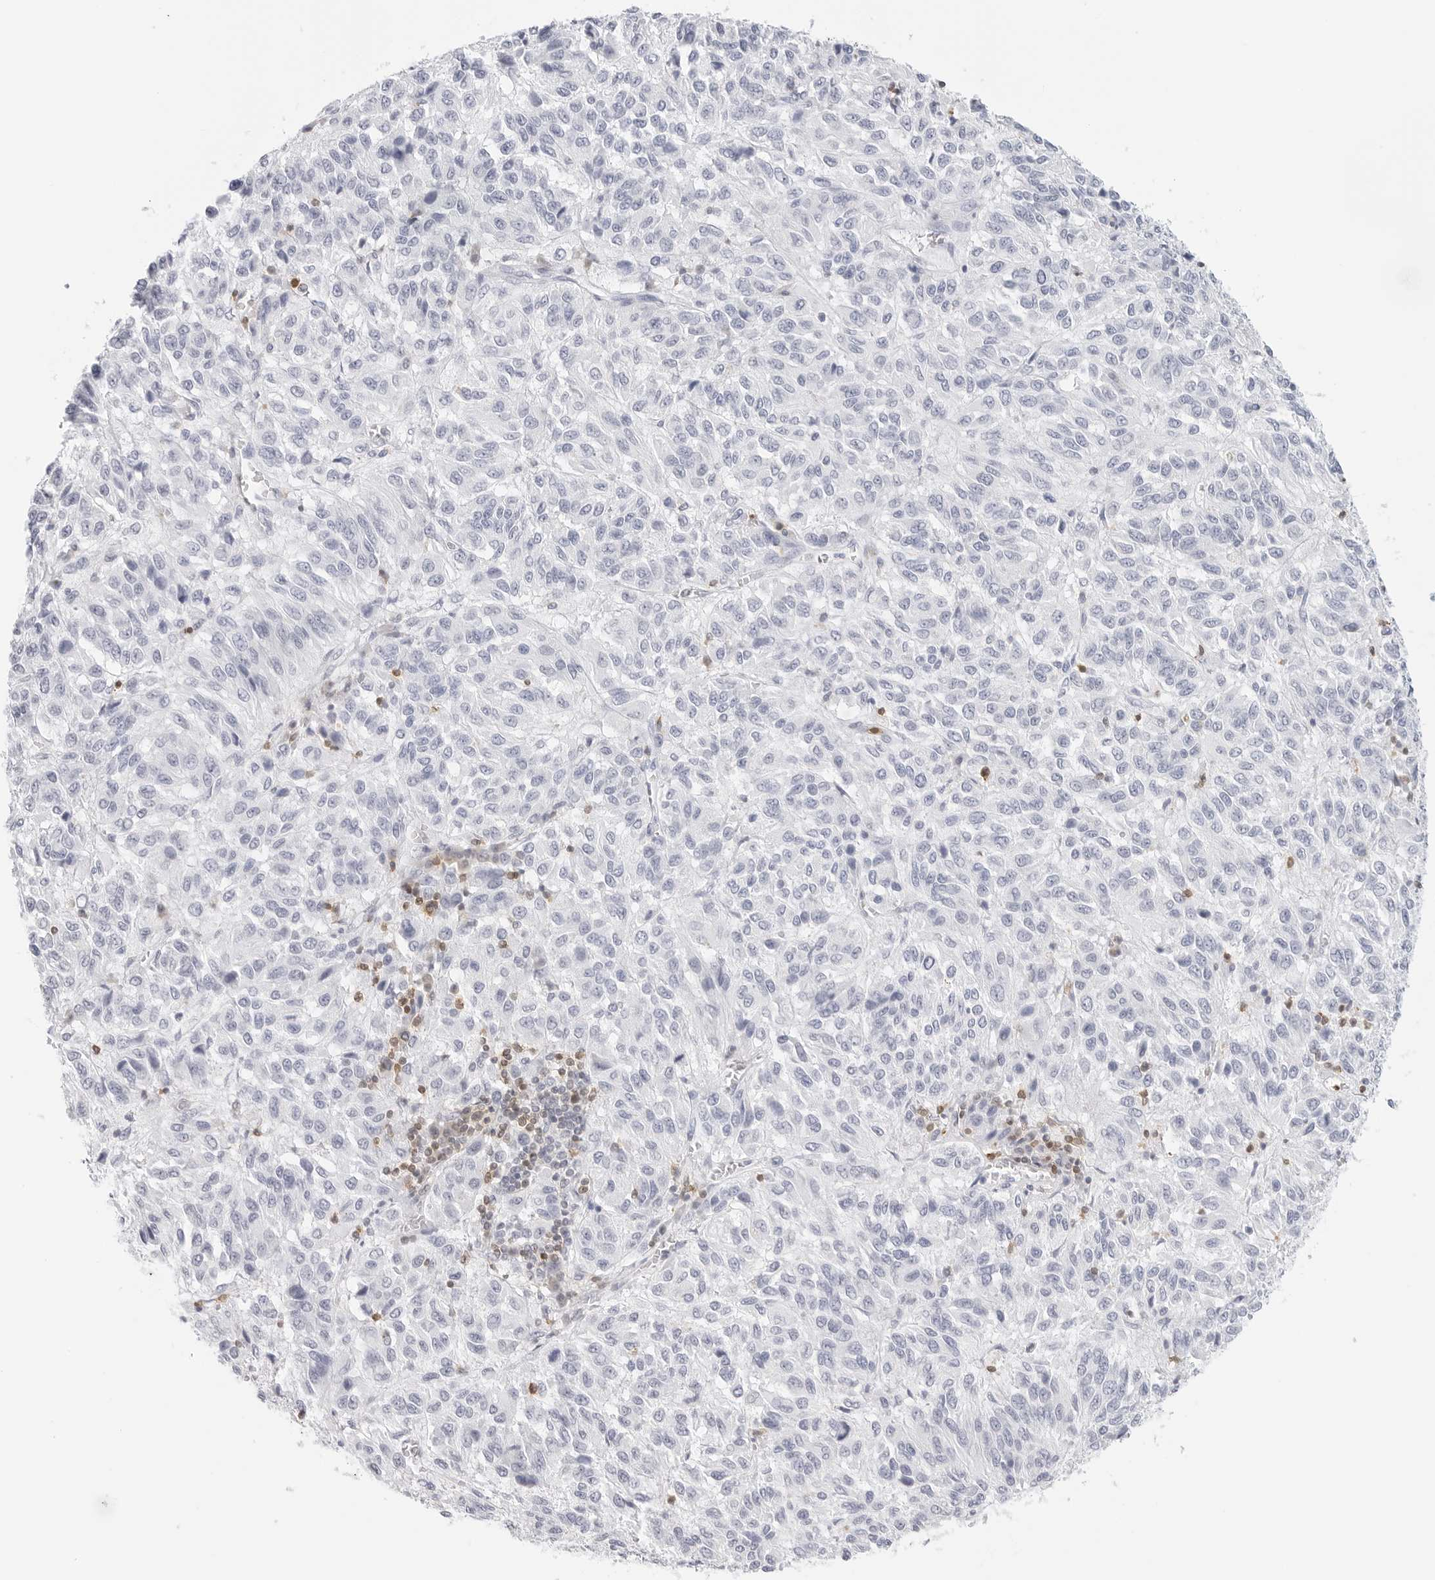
{"staining": {"intensity": "negative", "quantity": "none", "location": "none"}, "tissue": "melanoma", "cell_type": "Tumor cells", "image_type": "cancer", "snomed": [{"axis": "morphology", "description": "Malignant melanoma, Metastatic site"}, {"axis": "topography", "description": "Lung"}], "caption": "Immunohistochemistry (IHC) histopathology image of human malignant melanoma (metastatic site) stained for a protein (brown), which displays no positivity in tumor cells.", "gene": "SLC9A3R1", "patient": {"sex": "male", "age": 64}}